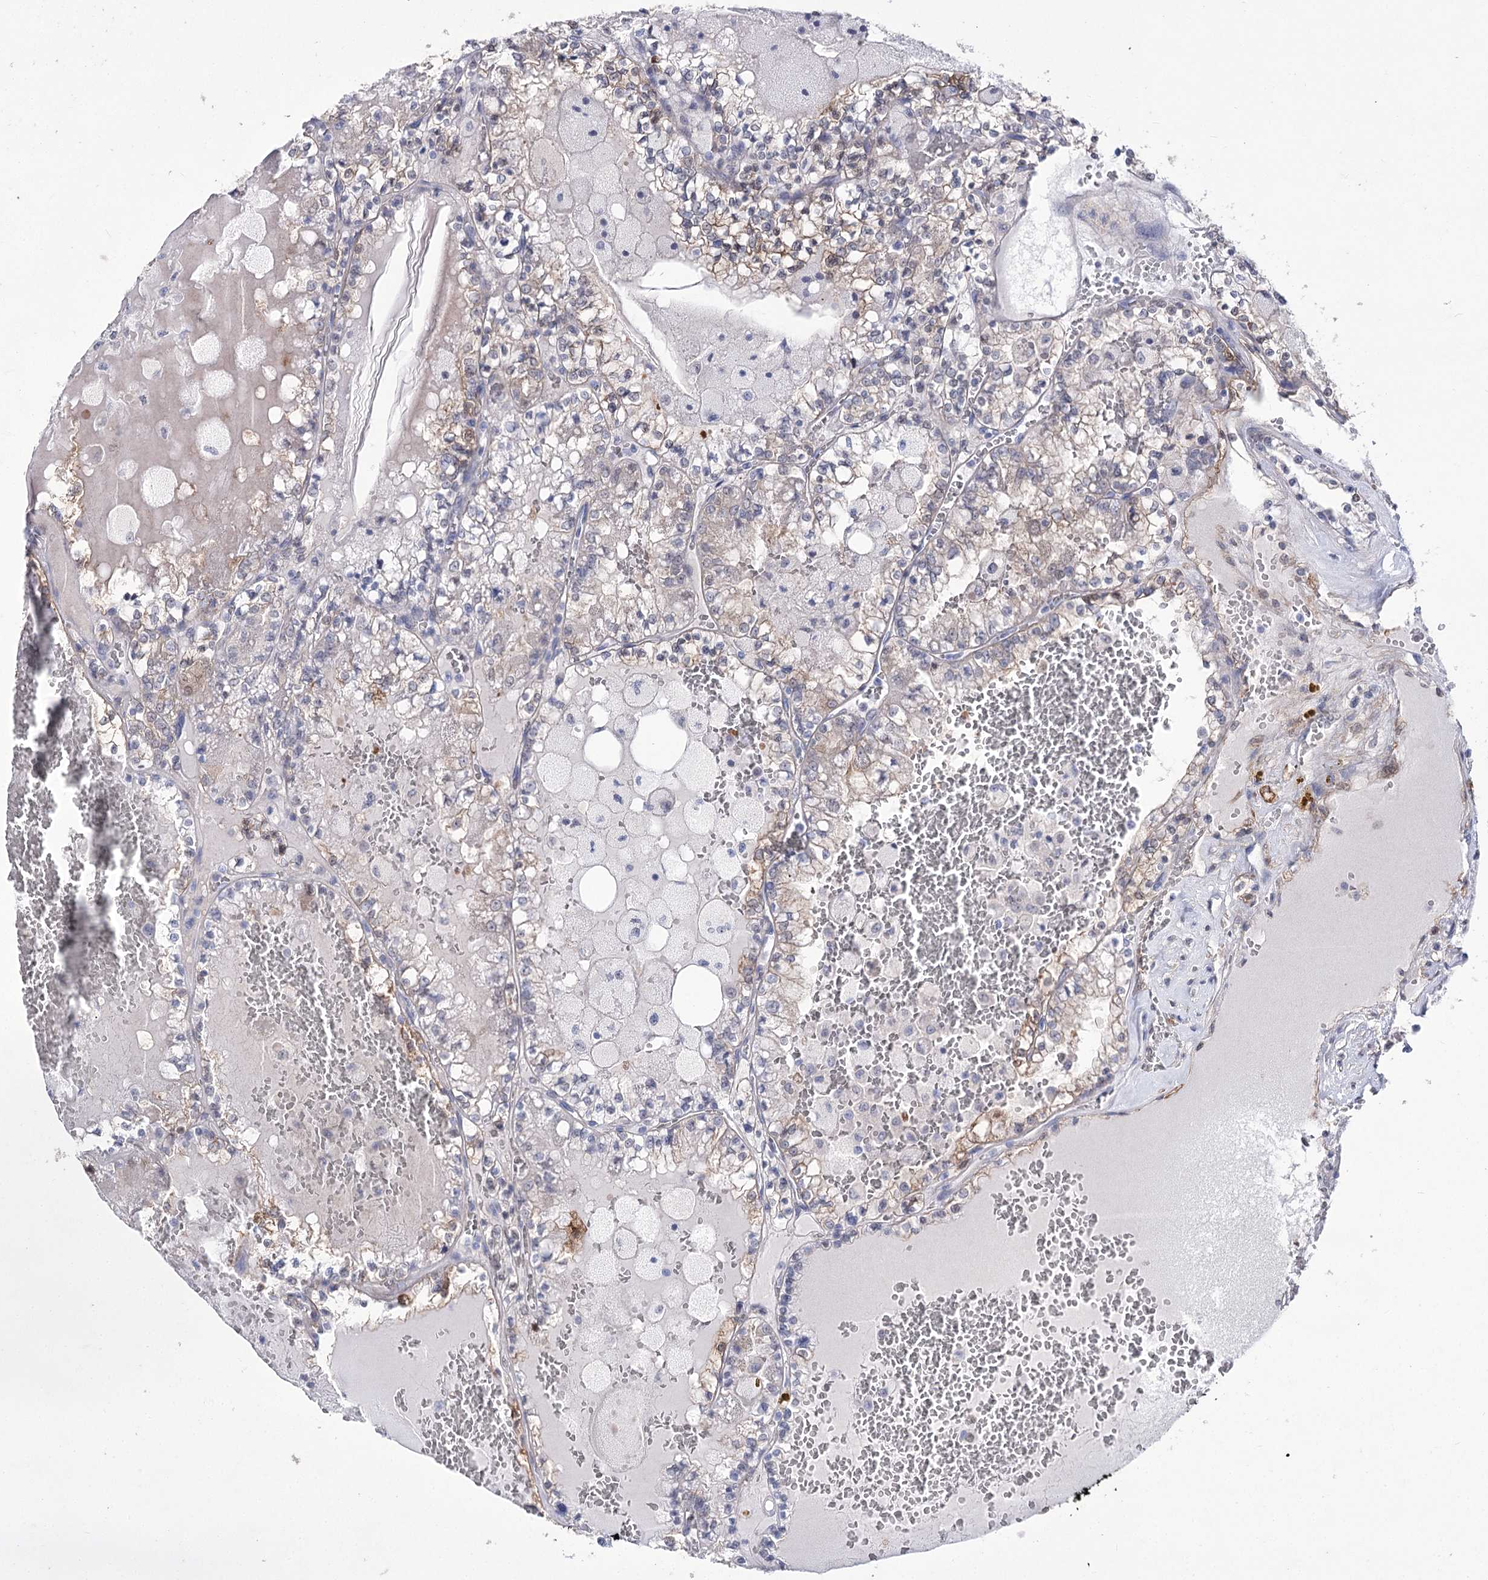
{"staining": {"intensity": "weak", "quantity": "25%-75%", "location": "cytoplasmic/membranous"}, "tissue": "renal cancer", "cell_type": "Tumor cells", "image_type": "cancer", "snomed": [{"axis": "morphology", "description": "Adenocarcinoma, NOS"}, {"axis": "topography", "description": "Kidney"}], "caption": "Renal cancer tissue reveals weak cytoplasmic/membranous expression in about 25%-75% of tumor cells (DAB (3,3'-diaminobenzidine) = brown stain, brightfield microscopy at high magnification).", "gene": "UGDH", "patient": {"sex": "female", "age": 56}}